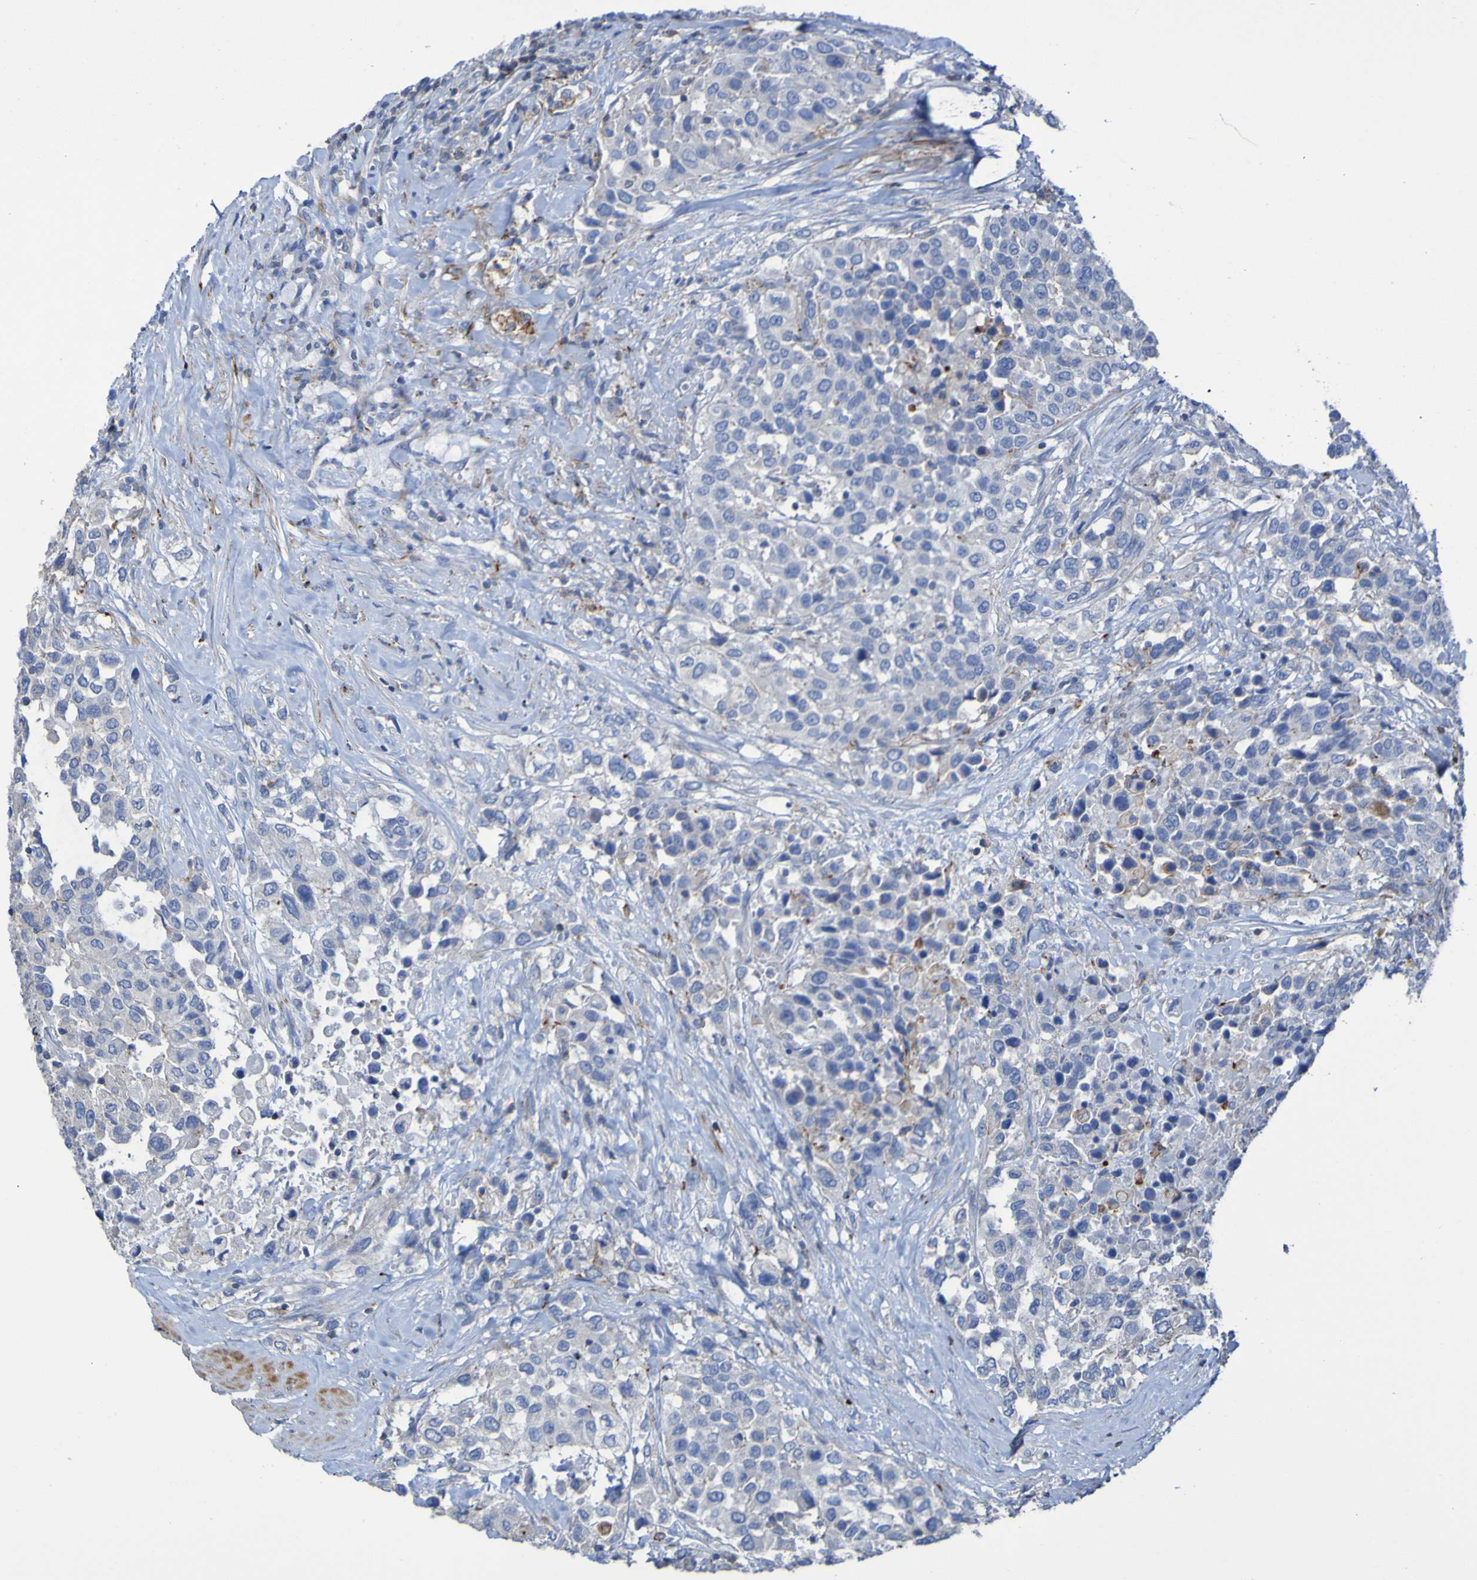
{"staining": {"intensity": "negative", "quantity": "none", "location": "none"}, "tissue": "urothelial cancer", "cell_type": "Tumor cells", "image_type": "cancer", "snomed": [{"axis": "morphology", "description": "Urothelial carcinoma, High grade"}, {"axis": "topography", "description": "Urinary bladder"}], "caption": "This photomicrograph is of urothelial cancer stained with immunohistochemistry to label a protein in brown with the nuclei are counter-stained blue. There is no staining in tumor cells. Brightfield microscopy of immunohistochemistry (IHC) stained with DAB (3,3'-diaminobenzidine) (brown) and hematoxylin (blue), captured at high magnification.", "gene": "RNF182", "patient": {"sex": "female", "age": 80}}